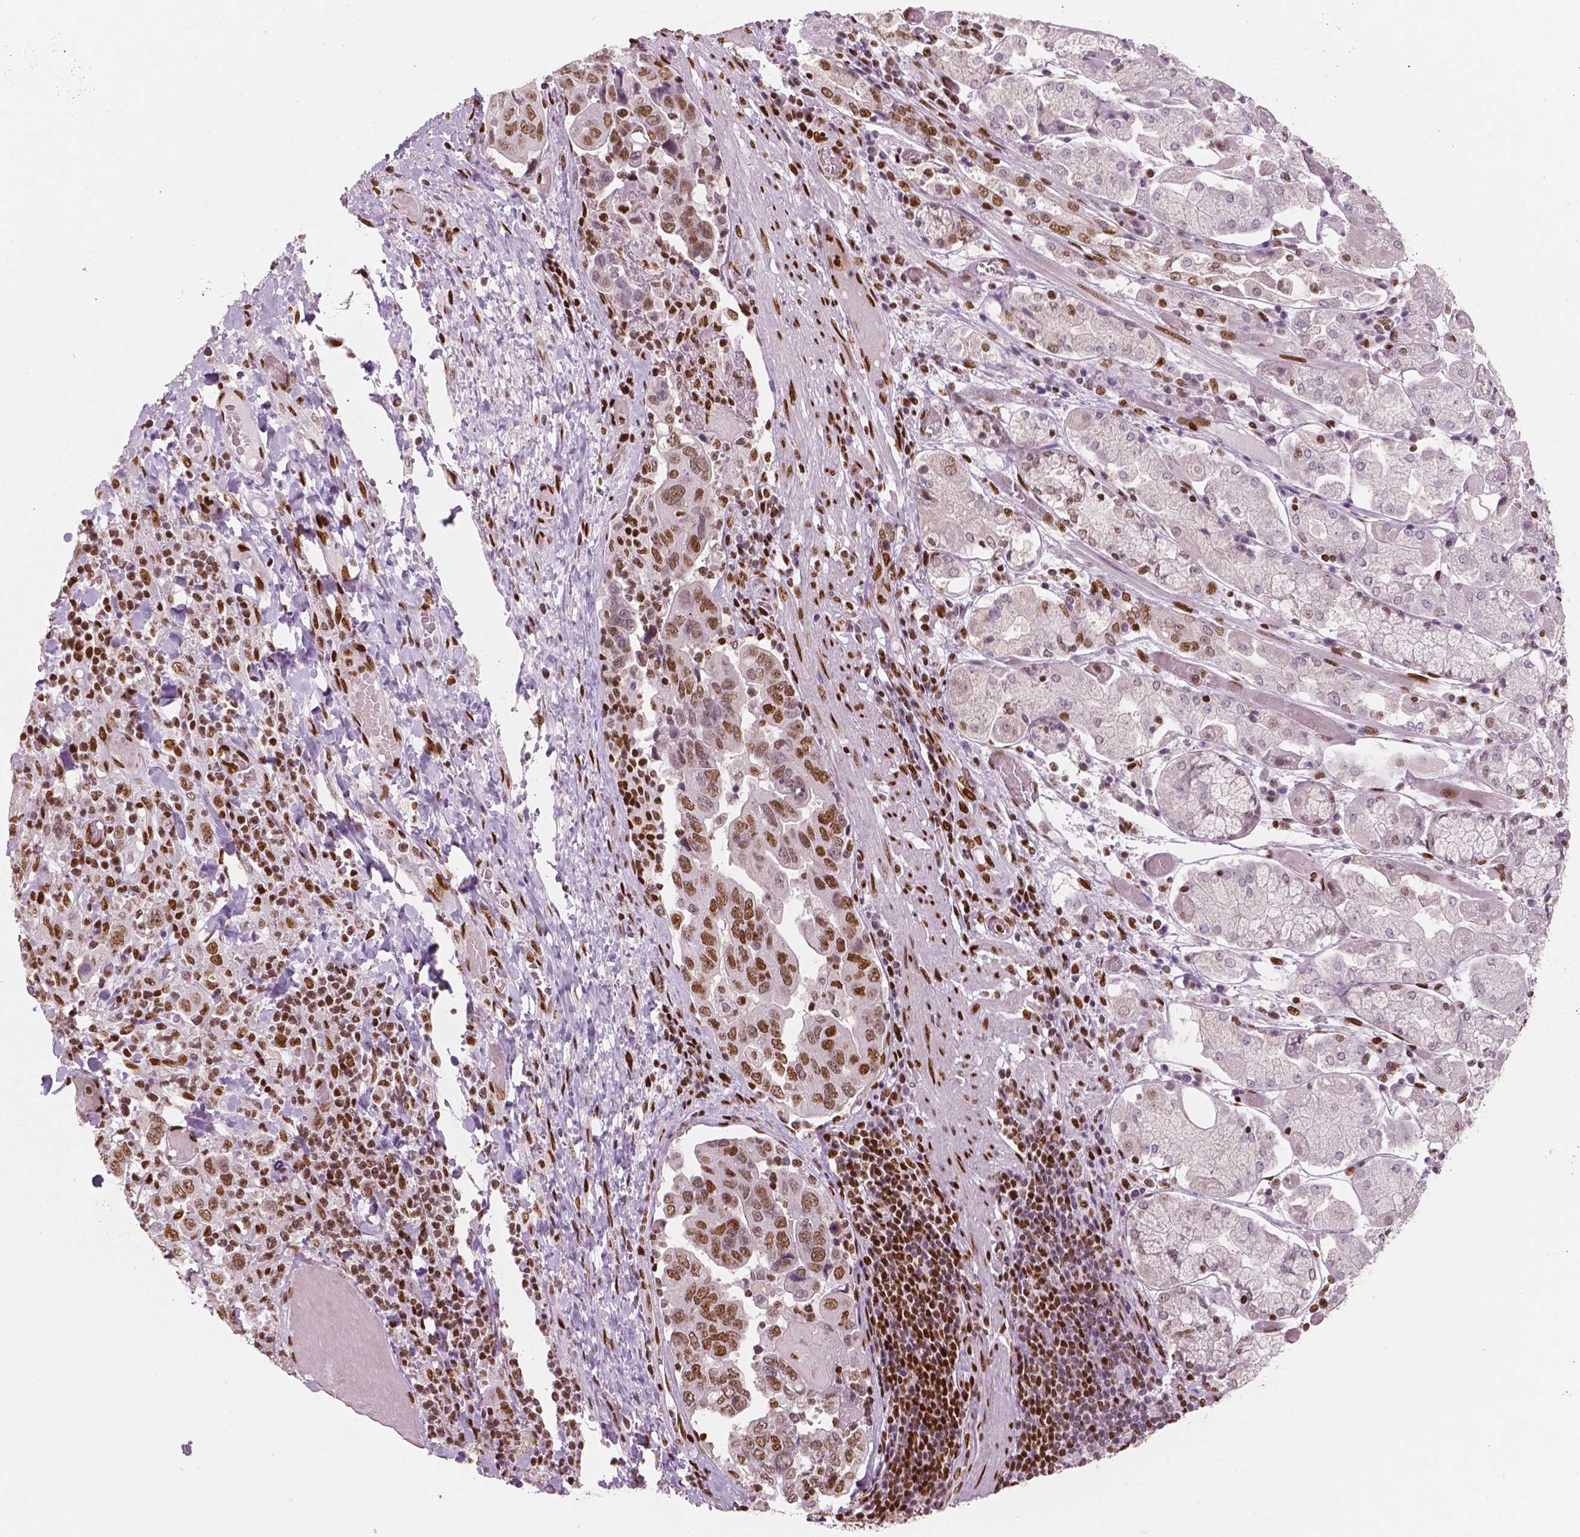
{"staining": {"intensity": "moderate", "quantity": ">75%", "location": "nuclear"}, "tissue": "stomach cancer", "cell_type": "Tumor cells", "image_type": "cancer", "snomed": [{"axis": "morphology", "description": "Adenocarcinoma, NOS"}, {"axis": "topography", "description": "Stomach, upper"}, {"axis": "topography", "description": "Stomach"}], "caption": "Approximately >75% of tumor cells in stomach cancer exhibit moderate nuclear protein staining as visualized by brown immunohistochemical staining.", "gene": "BRD4", "patient": {"sex": "male", "age": 62}}